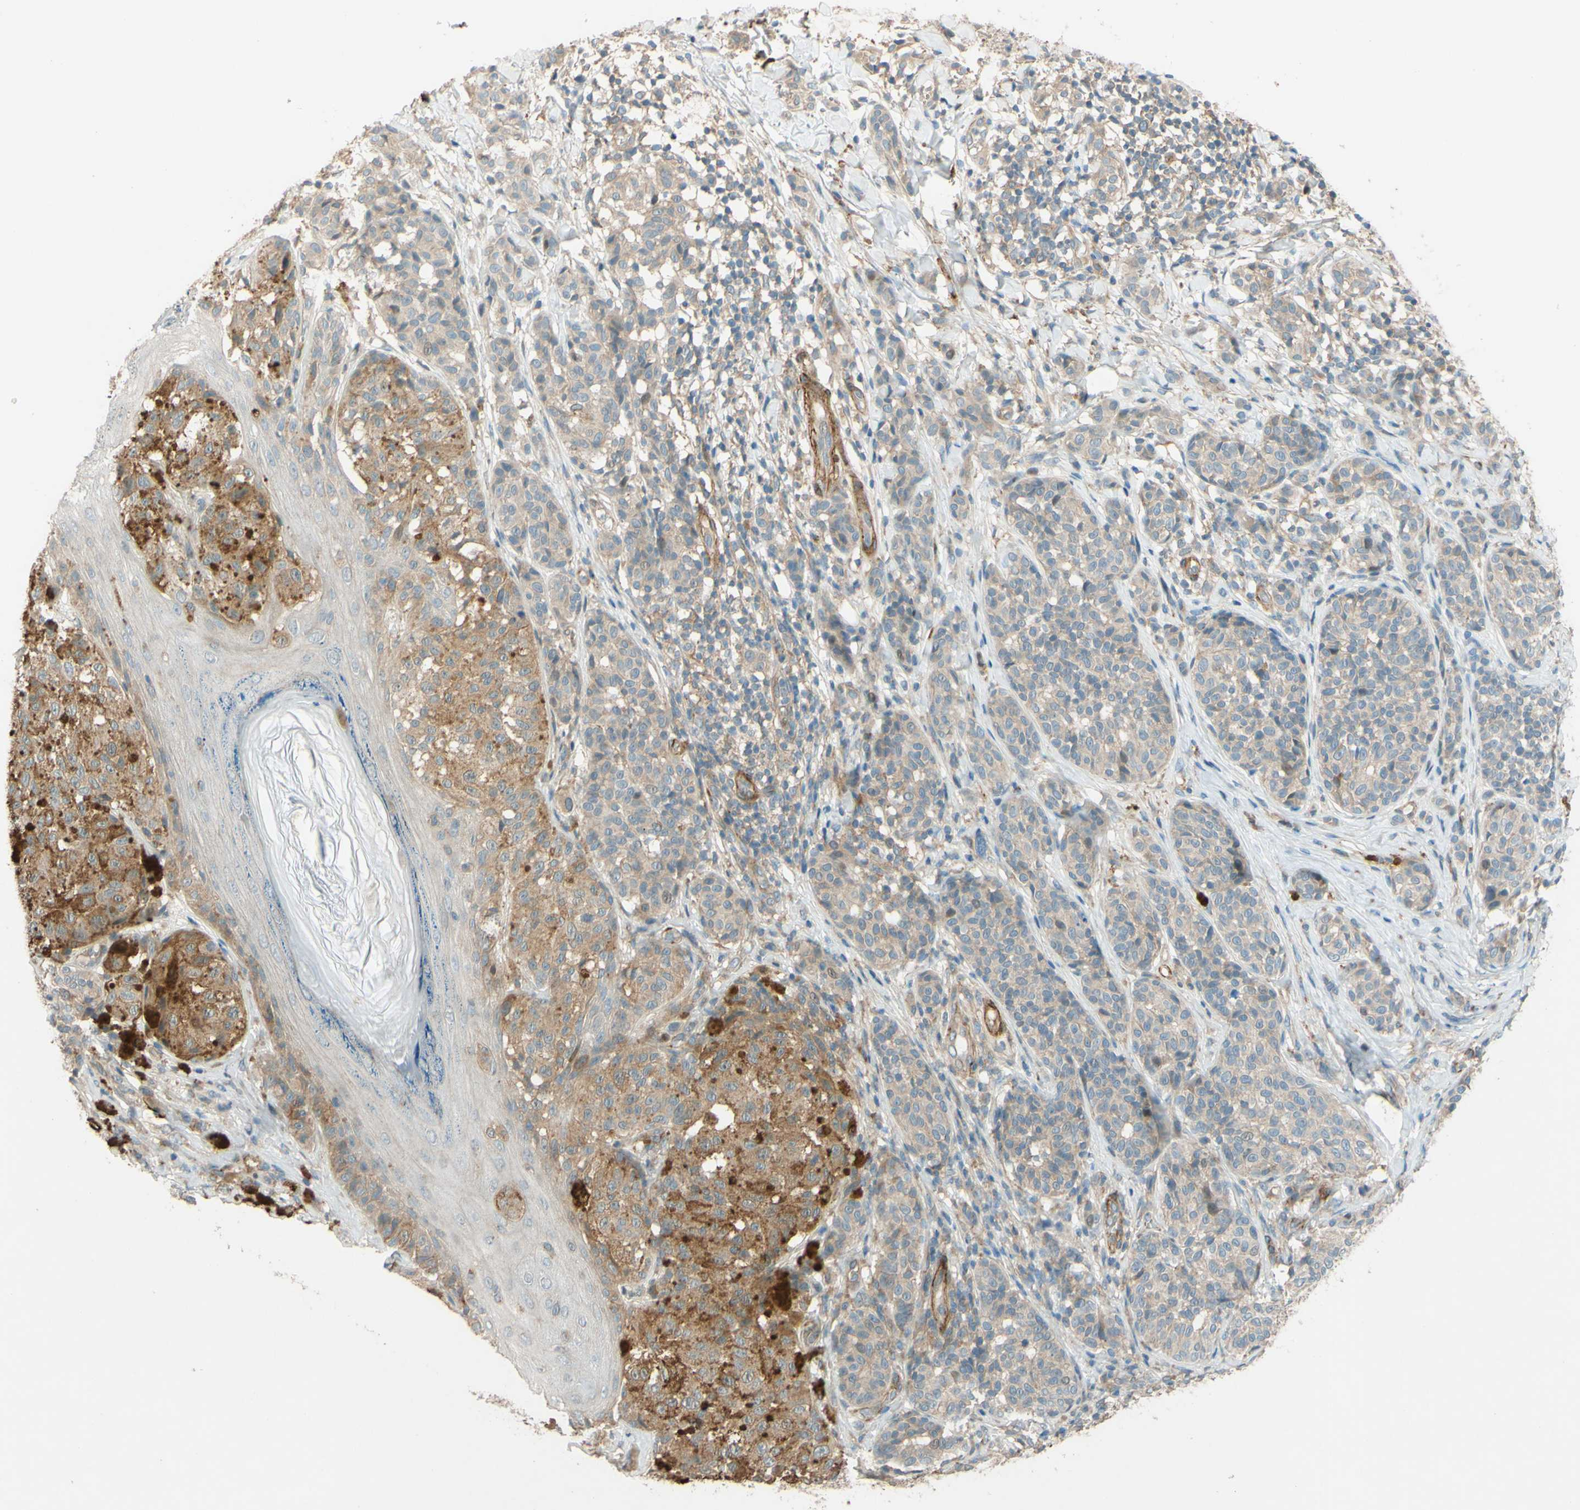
{"staining": {"intensity": "weak", "quantity": ">75%", "location": "cytoplasmic/membranous"}, "tissue": "melanoma", "cell_type": "Tumor cells", "image_type": "cancer", "snomed": [{"axis": "morphology", "description": "Malignant melanoma, NOS"}, {"axis": "topography", "description": "Skin"}], "caption": "Immunohistochemical staining of malignant melanoma shows weak cytoplasmic/membranous protein expression in approximately >75% of tumor cells. Nuclei are stained in blue.", "gene": "ADAM17", "patient": {"sex": "female", "age": 46}}